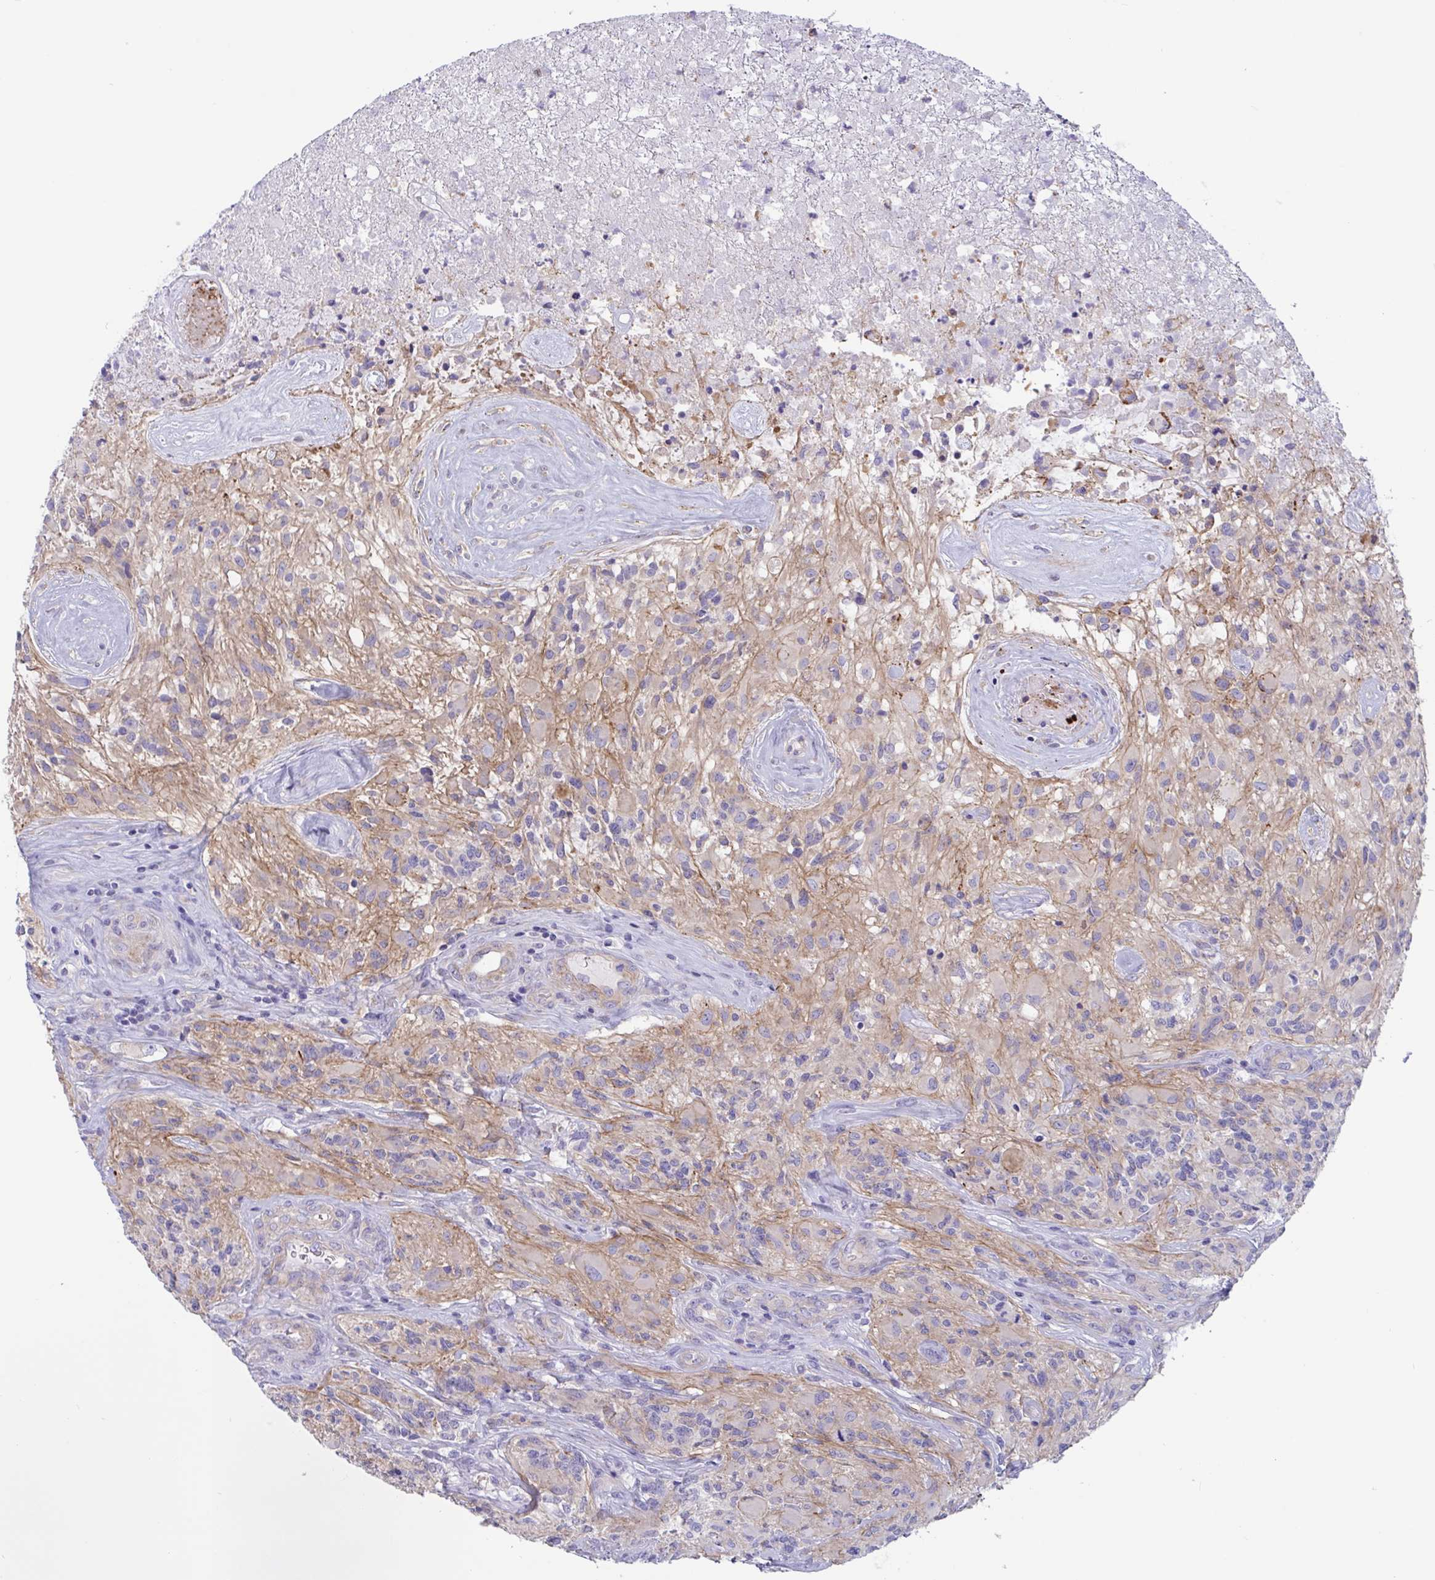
{"staining": {"intensity": "negative", "quantity": "none", "location": "none"}, "tissue": "glioma", "cell_type": "Tumor cells", "image_type": "cancer", "snomed": [{"axis": "morphology", "description": "Glioma, malignant, High grade"}, {"axis": "topography", "description": "Brain"}], "caption": "Tumor cells are negative for protein expression in human glioma. The staining is performed using DAB brown chromogen with nuclei counter-stained in using hematoxylin.", "gene": "OXLD1", "patient": {"sex": "female", "age": 65}}